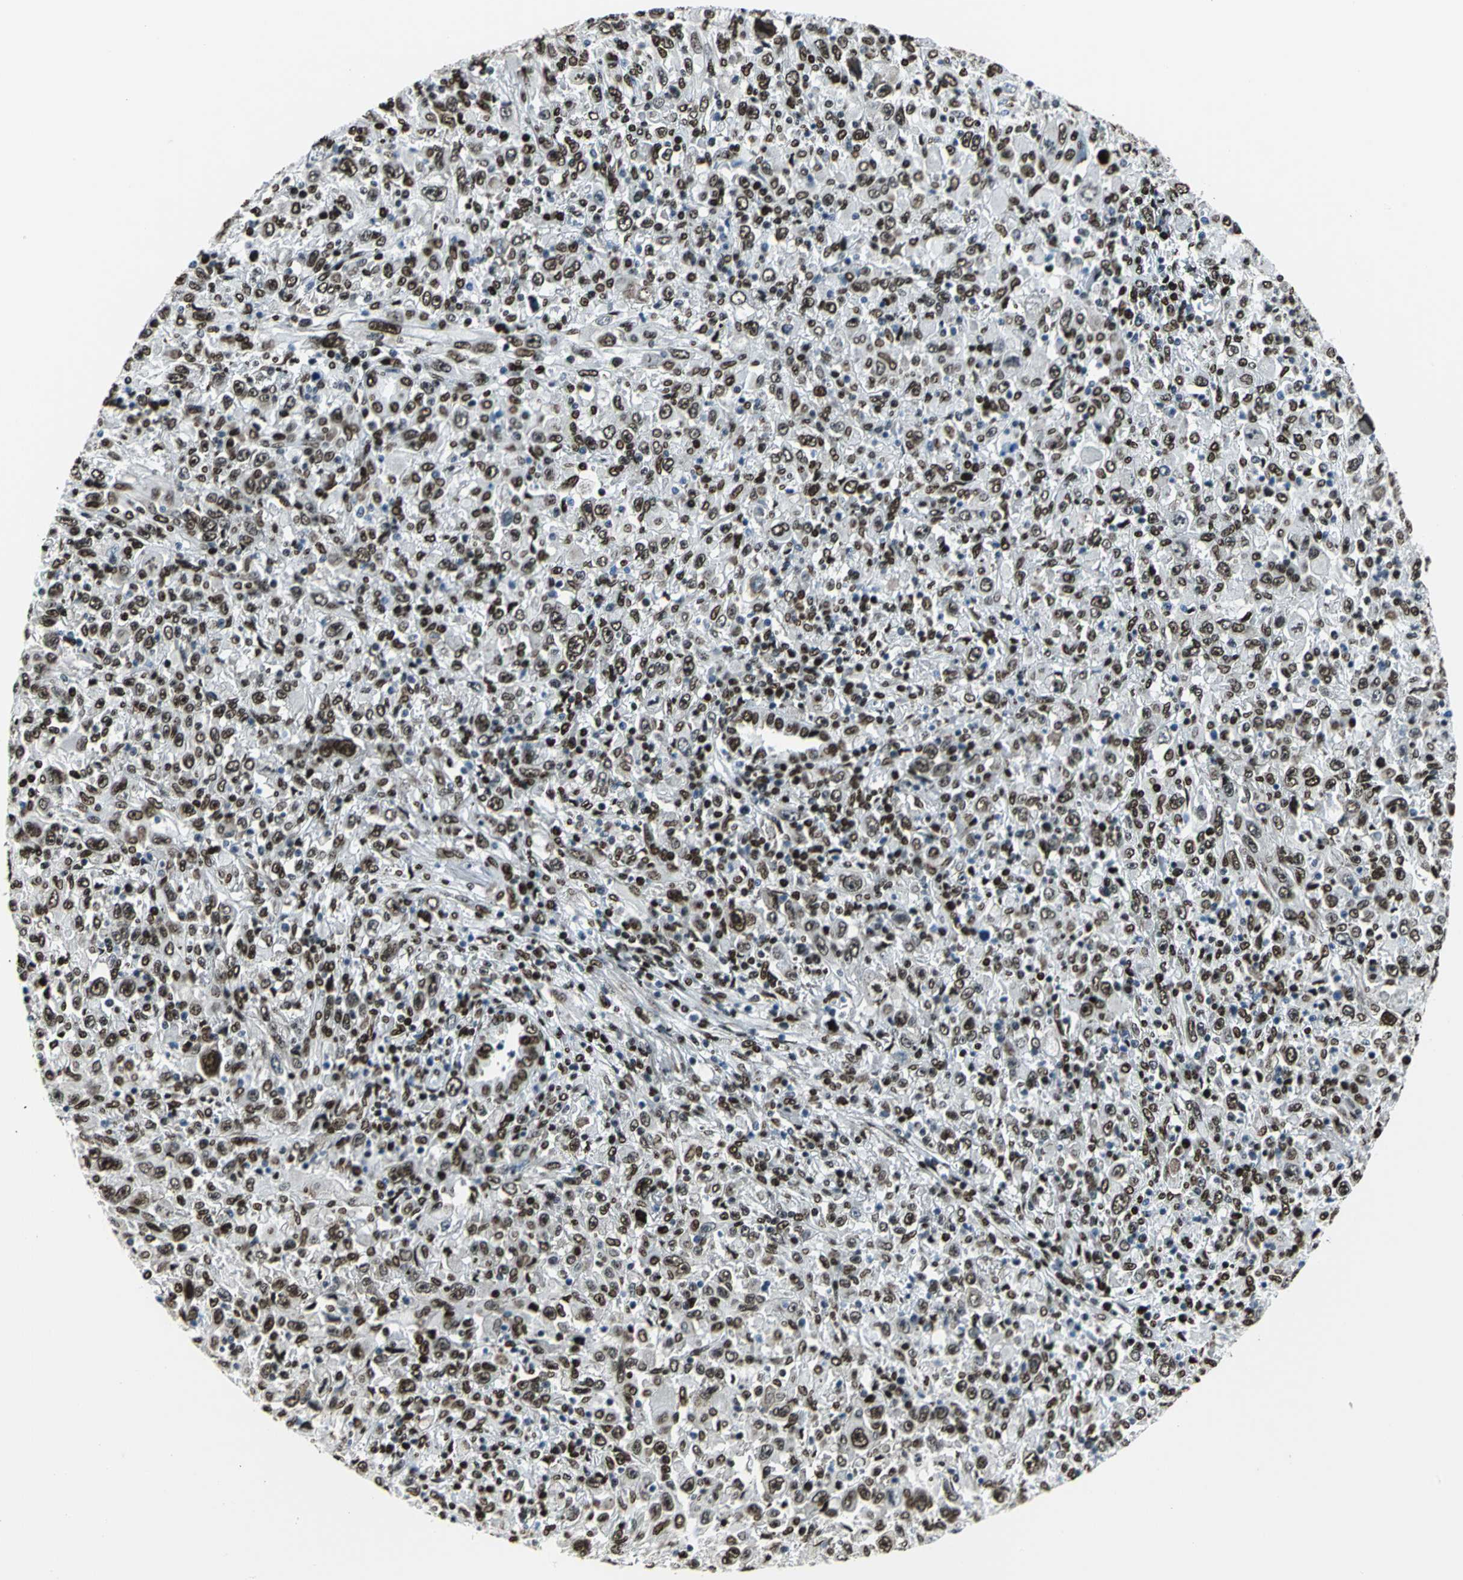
{"staining": {"intensity": "moderate", "quantity": ">75%", "location": "nuclear"}, "tissue": "melanoma", "cell_type": "Tumor cells", "image_type": "cancer", "snomed": [{"axis": "morphology", "description": "Malignant melanoma, Metastatic site"}, {"axis": "topography", "description": "Skin"}], "caption": "The immunohistochemical stain highlights moderate nuclear staining in tumor cells of malignant melanoma (metastatic site) tissue.", "gene": "APEX1", "patient": {"sex": "female", "age": 56}}